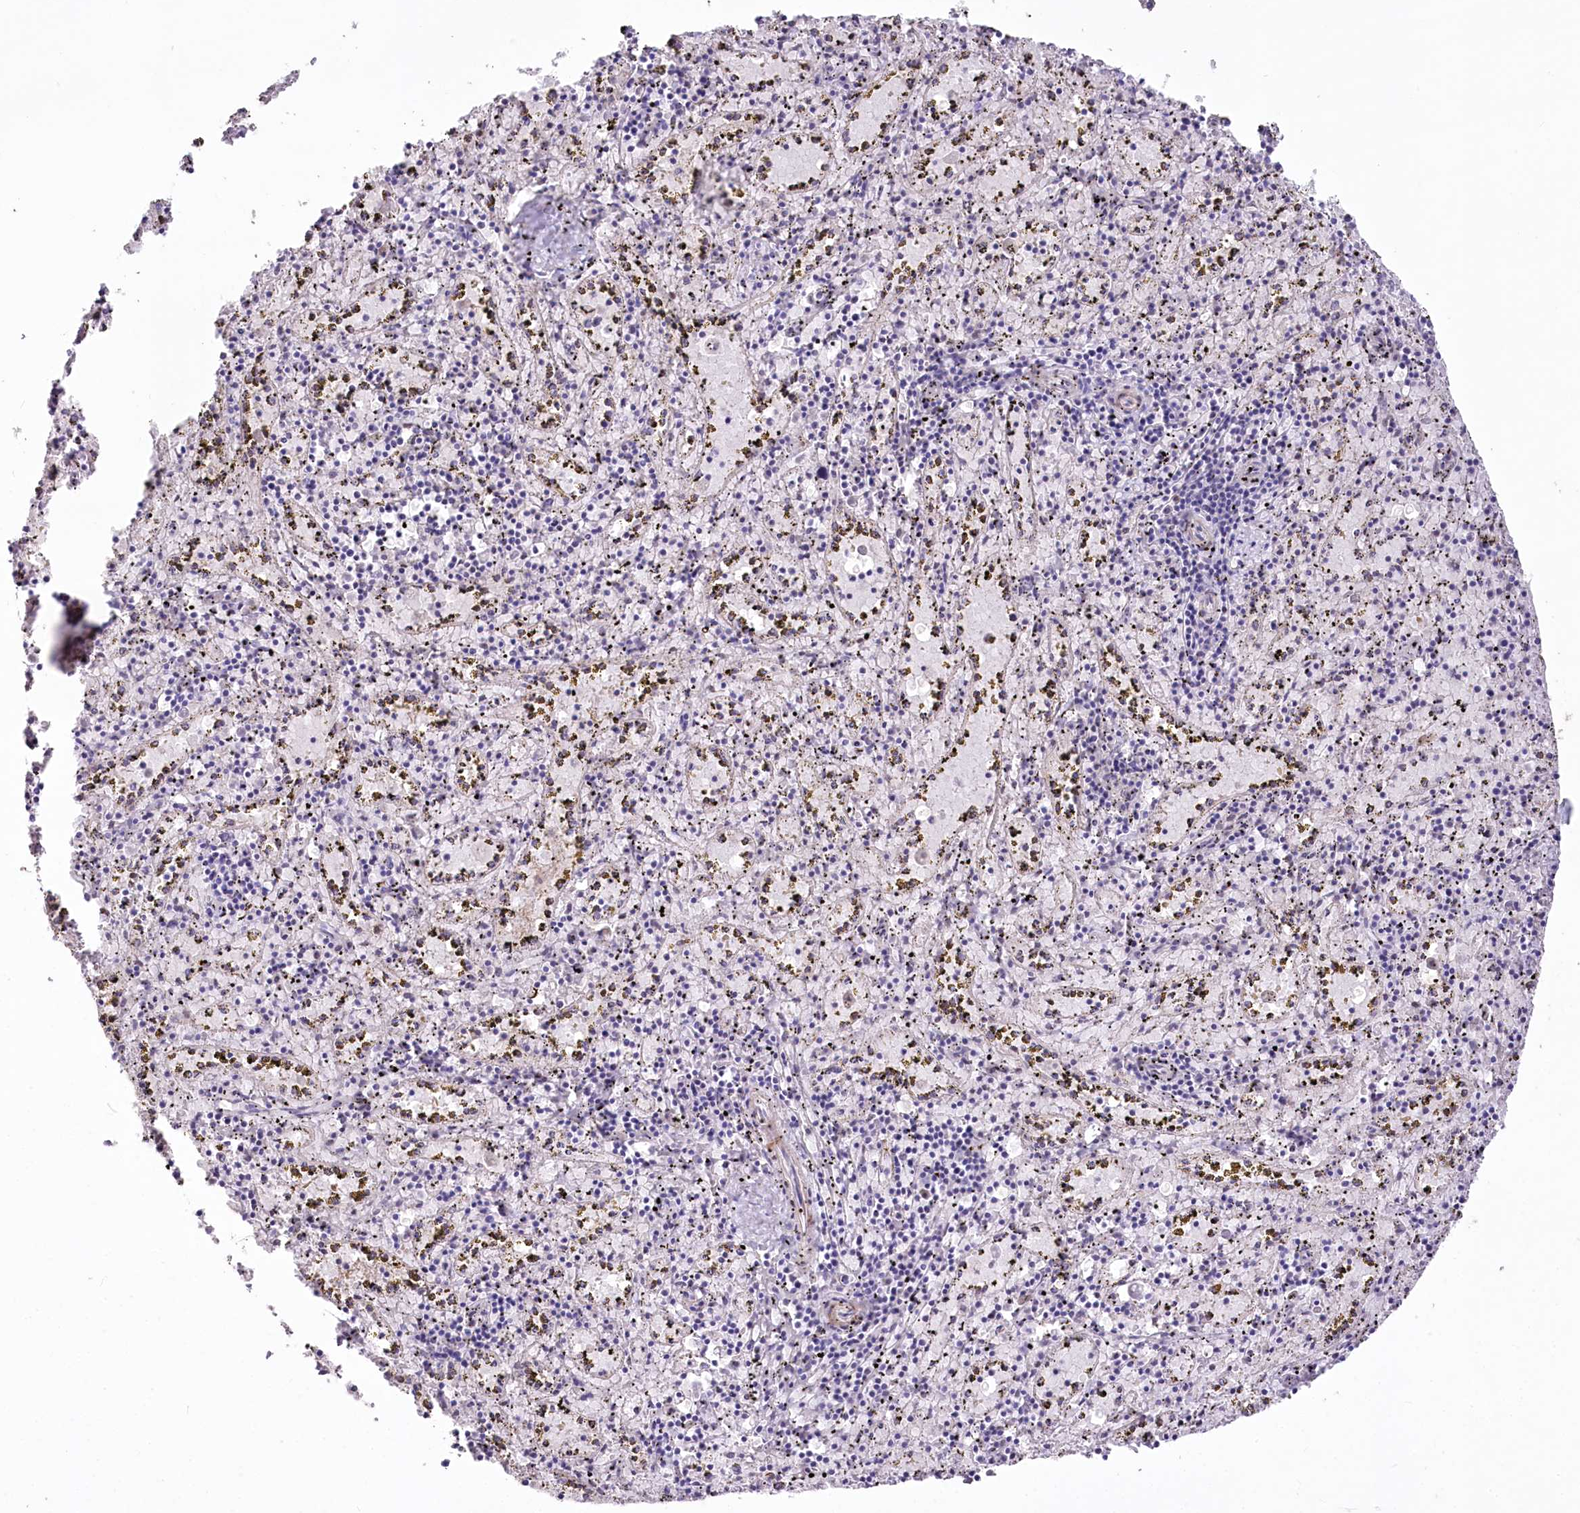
{"staining": {"intensity": "negative", "quantity": "none", "location": "none"}, "tissue": "spleen", "cell_type": "Cells in red pulp", "image_type": "normal", "snomed": [{"axis": "morphology", "description": "Normal tissue, NOS"}, {"axis": "topography", "description": "Spleen"}], "caption": "The immunohistochemistry histopathology image has no significant positivity in cells in red pulp of spleen. (Immunohistochemistry (ihc), brightfield microscopy, high magnification).", "gene": "ANGPTL3", "patient": {"sex": "male", "age": 11}}